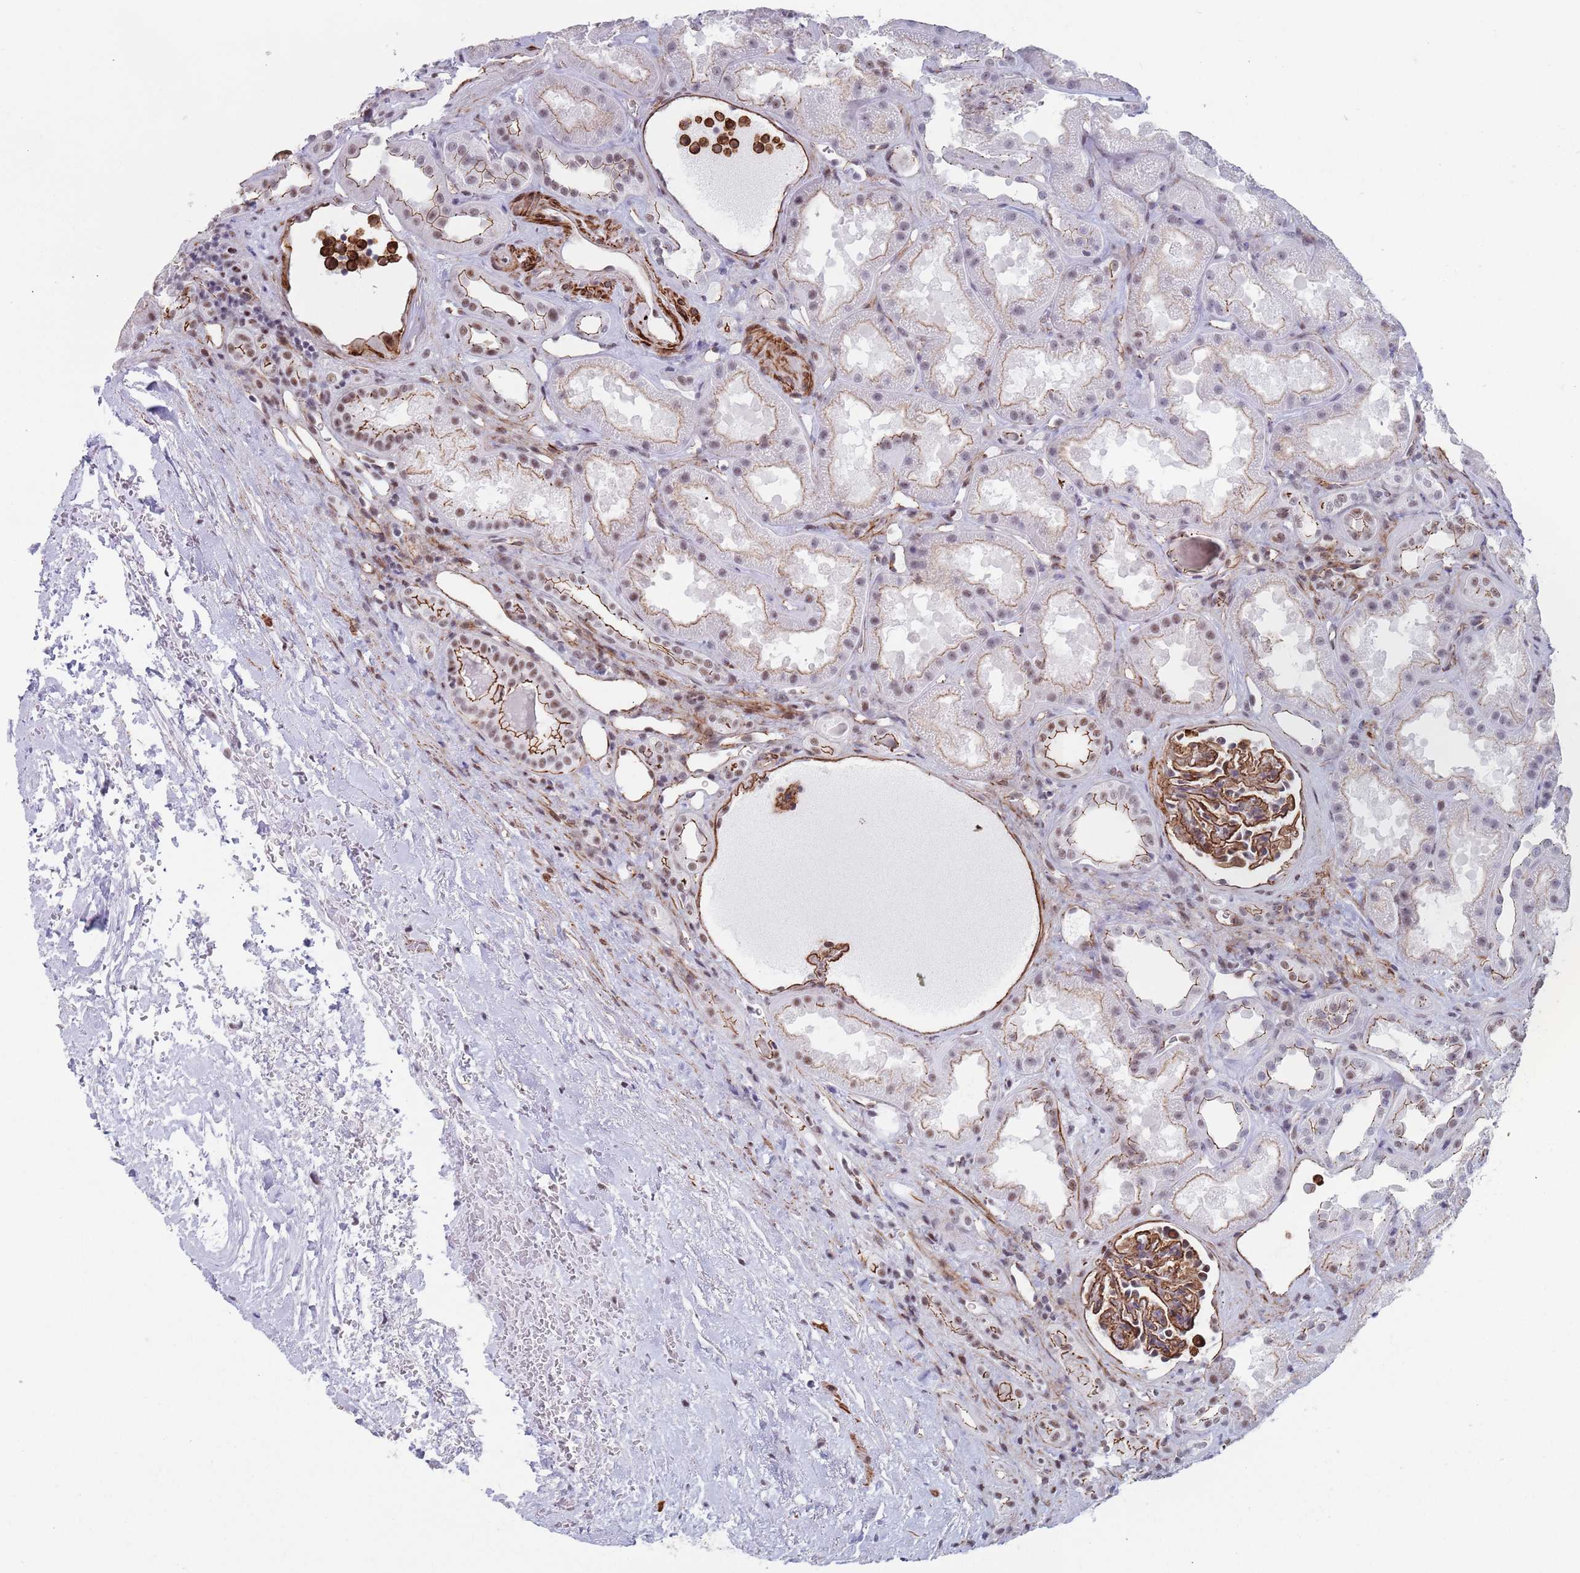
{"staining": {"intensity": "strong", "quantity": ">75%", "location": "cytoplasmic/membranous"}, "tissue": "kidney", "cell_type": "Cells in glomeruli", "image_type": "normal", "snomed": [{"axis": "morphology", "description": "Normal tissue, NOS"}, {"axis": "topography", "description": "Kidney"}], "caption": "Strong cytoplasmic/membranous positivity for a protein is present in about >75% of cells in glomeruli of normal kidney using immunohistochemistry.", "gene": "OR5A2", "patient": {"sex": "male", "age": 61}}